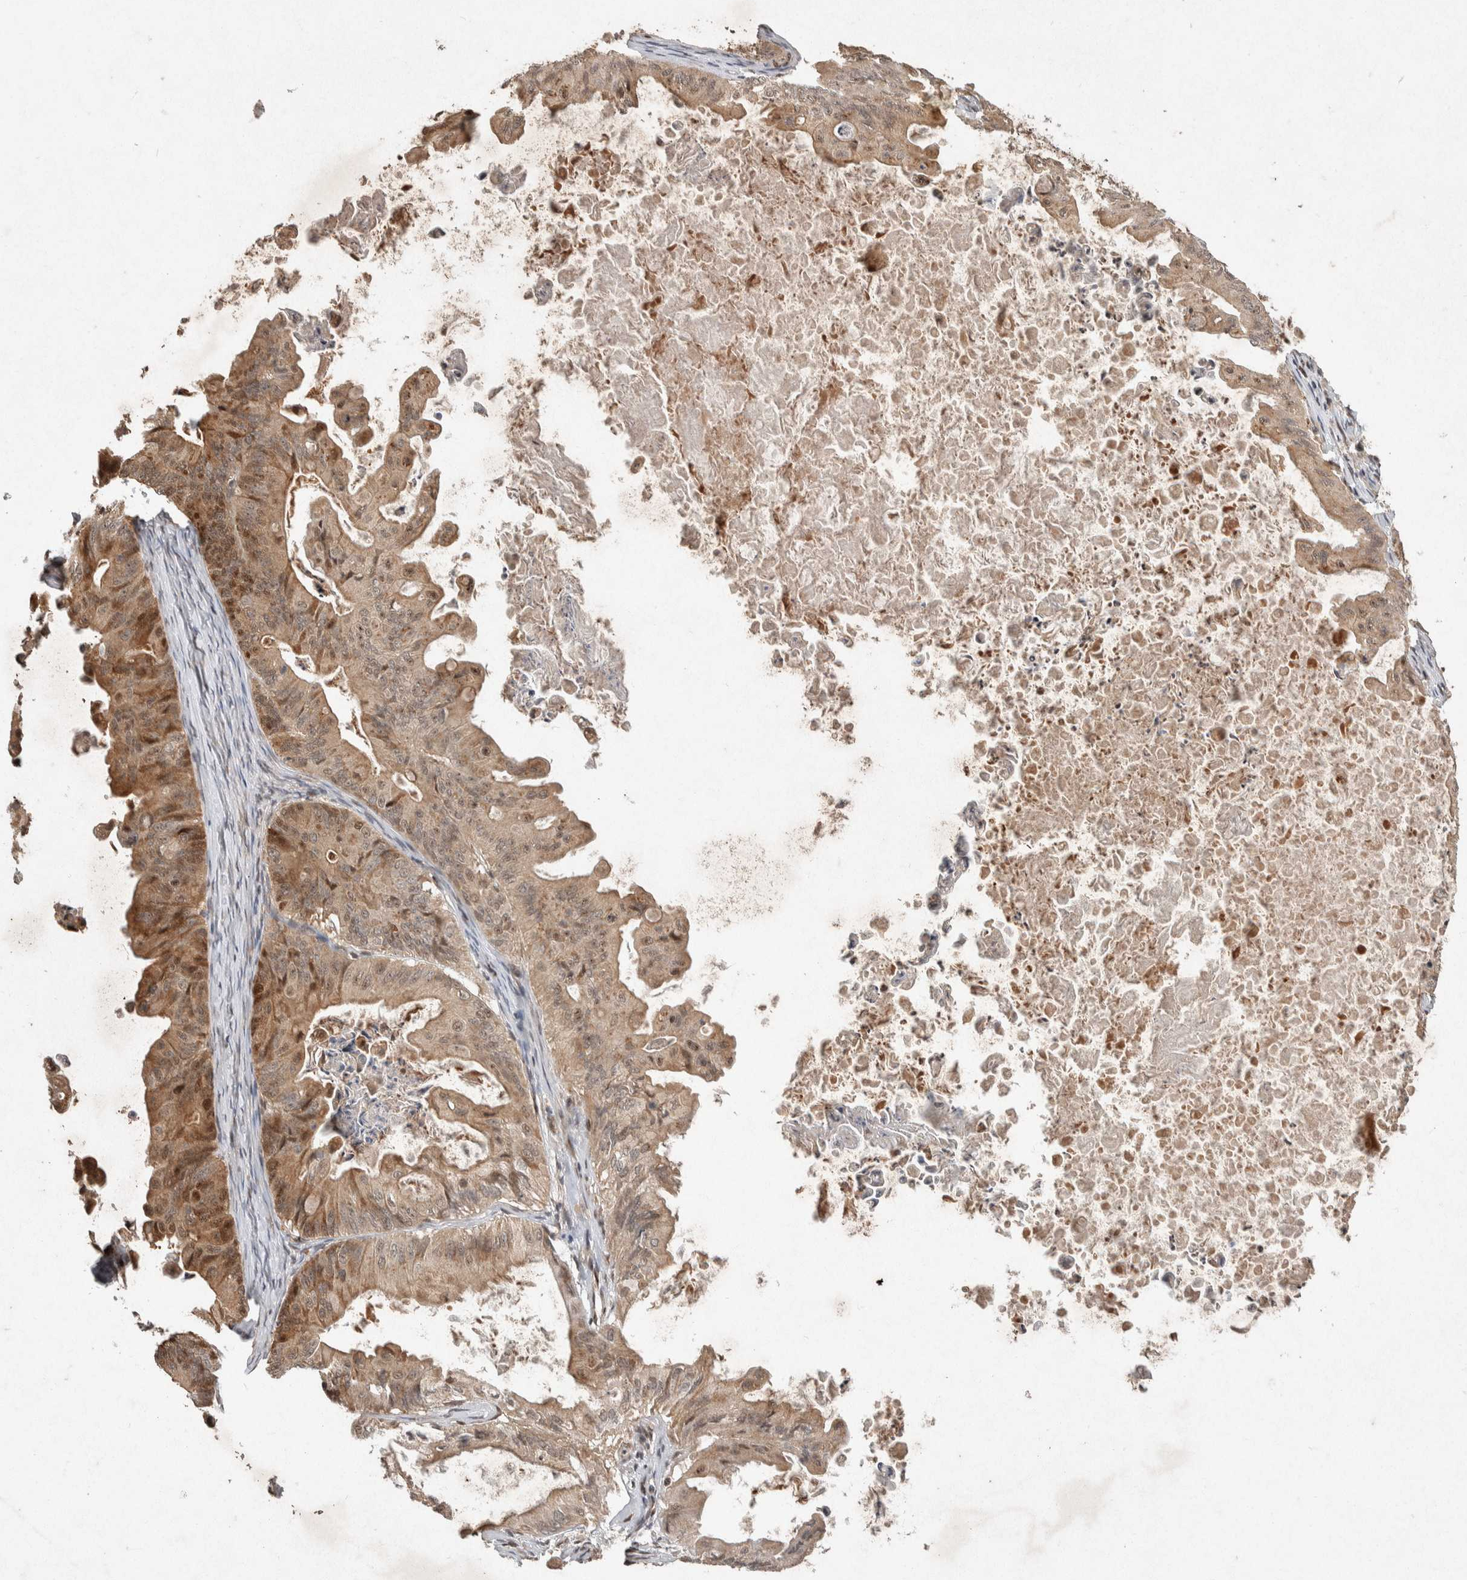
{"staining": {"intensity": "moderate", "quantity": ">75%", "location": "cytoplasmic/membranous,nuclear"}, "tissue": "ovarian cancer", "cell_type": "Tumor cells", "image_type": "cancer", "snomed": [{"axis": "morphology", "description": "Cystadenocarcinoma, mucinous, NOS"}, {"axis": "topography", "description": "Ovary"}], "caption": "The immunohistochemical stain highlights moderate cytoplasmic/membranous and nuclear positivity in tumor cells of mucinous cystadenocarcinoma (ovarian) tissue.", "gene": "TOR1B", "patient": {"sex": "female", "age": 37}}